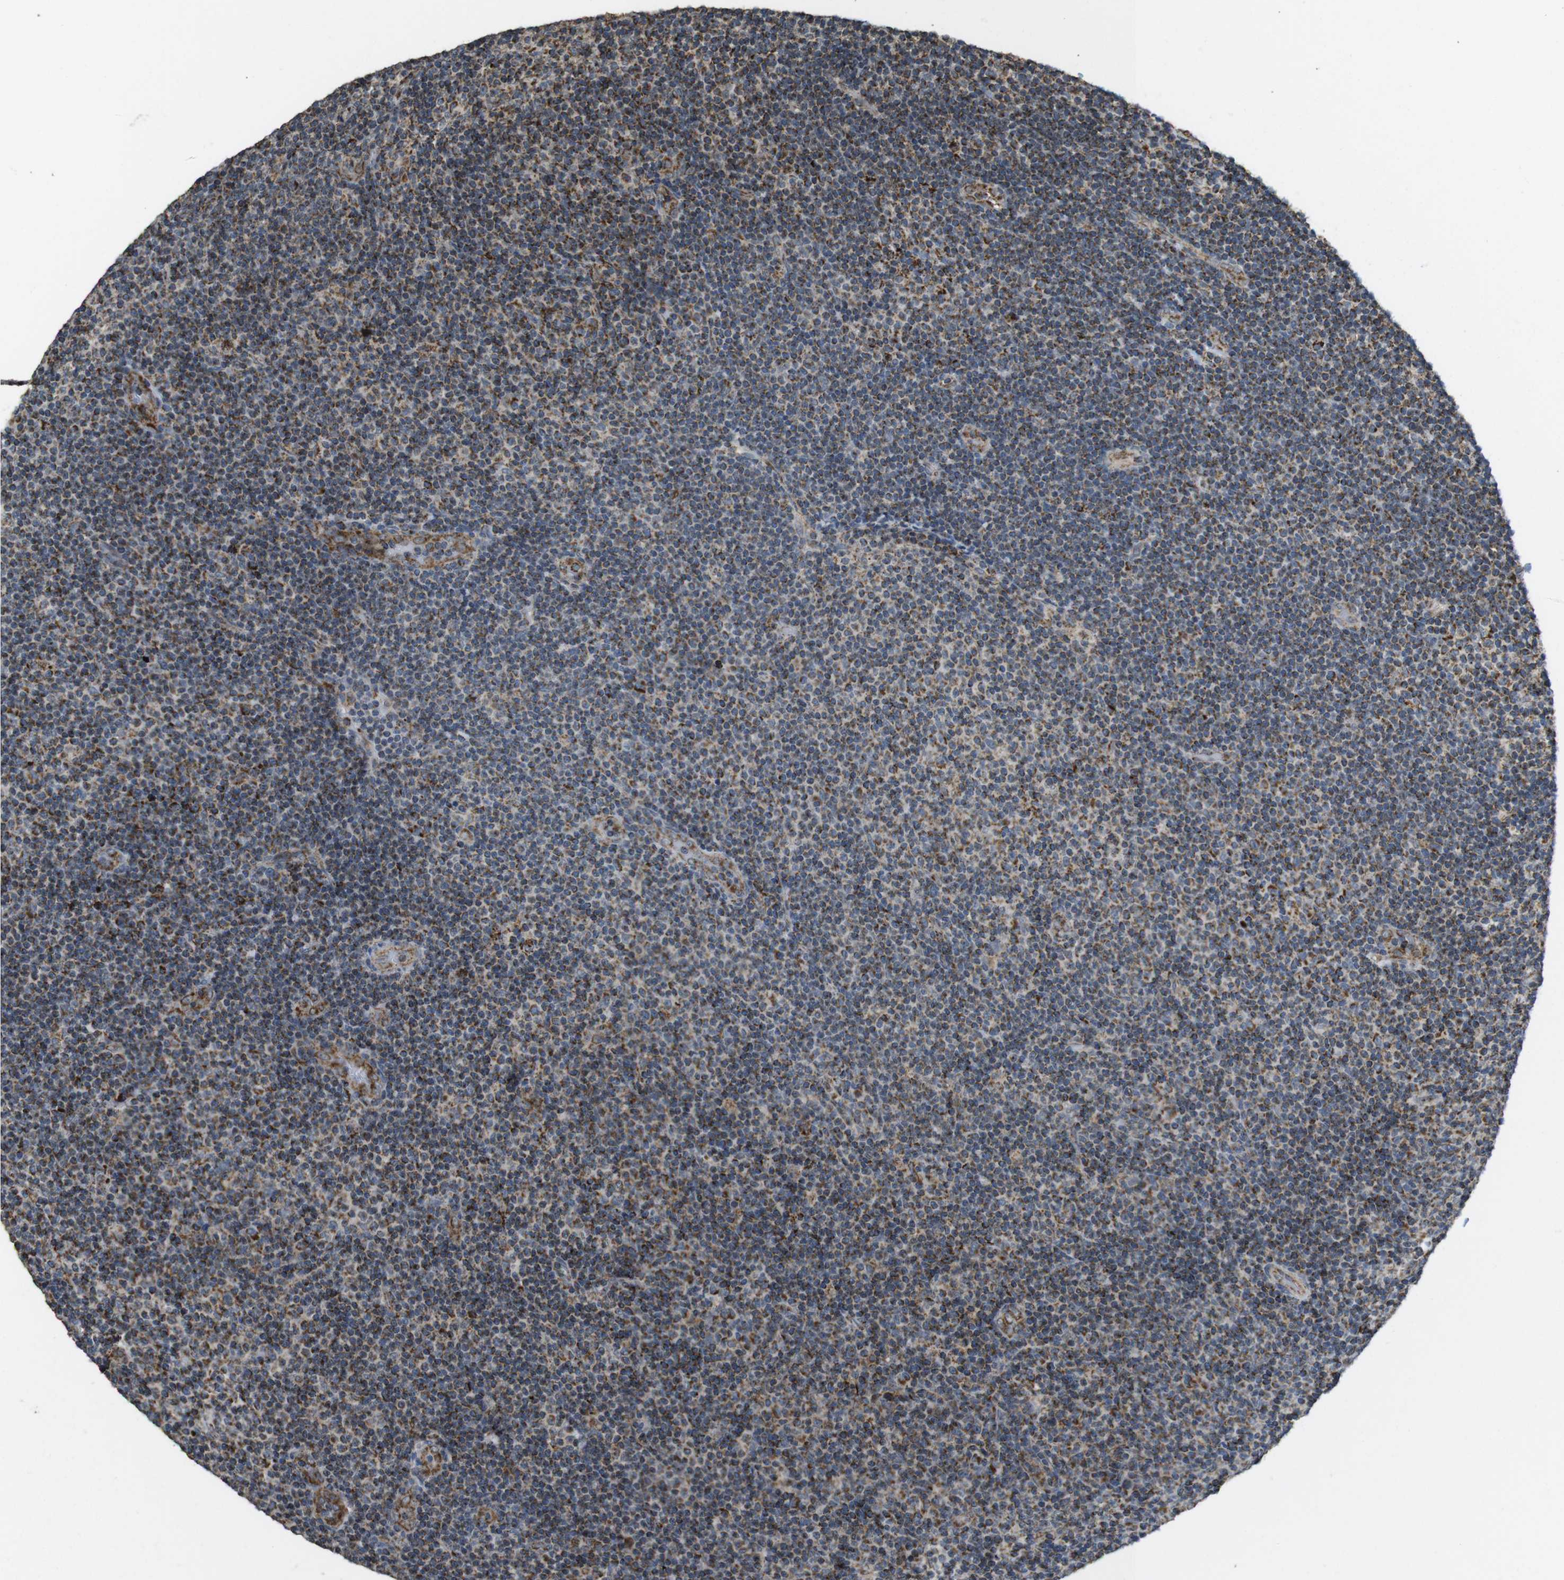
{"staining": {"intensity": "moderate", "quantity": "25%-75%", "location": "cytoplasmic/membranous"}, "tissue": "lymphoma", "cell_type": "Tumor cells", "image_type": "cancer", "snomed": [{"axis": "morphology", "description": "Malignant lymphoma, non-Hodgkin's type, Low grade"}, {"axis": "topography", "description": "Lymph node"}], "caption": "DAB (3,3'-diaminobenzidine) immunohistochemical staining of human malignant lymphoma, non-Hodgkin's type (low-grade) shows moderate cytoplasmic/membranous protein positivity in about 25%-75% of tumor cells. Immunohistochemistry stains the protein of interest in brown and the nuclei are stained blue.", "gene": "CALHM2", "patient": {"sex": "male", "age": 83}}